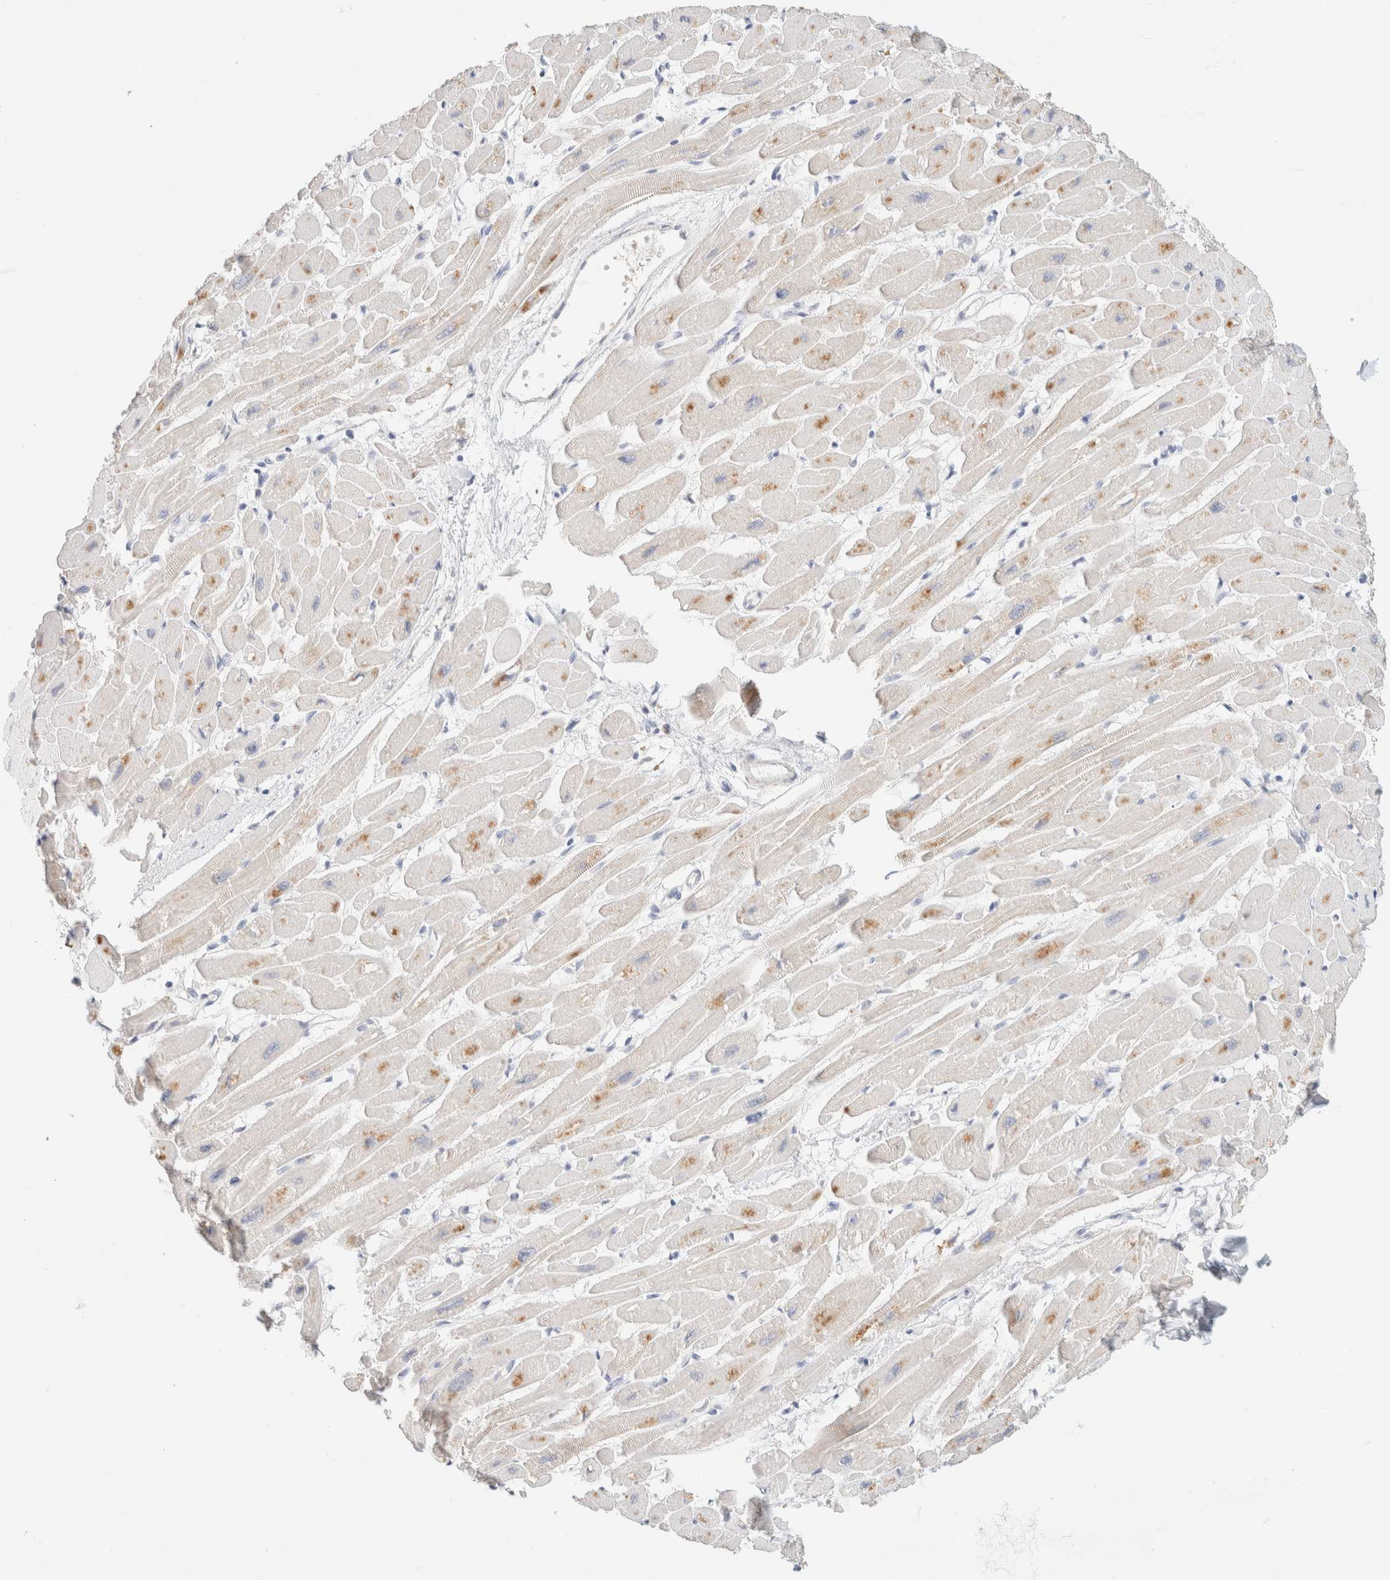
{"staining": {"intensity": "moderate", "quantity": "<25%", "location": "cytoplasmic/membranous"}, "tissue": "heart muscle", "cell_type": "Cardiomyocytes", "image_type": "normal", "snomed": [{"axis": "morphology", "description": "Normal tissue, NOS"}, {"axis": "topography", "description": "Heart"}], "caption": "Moderate cytoplasmic/membranous protein positivity is present in about <25% of cardiomyocytes in heart muscle. Immunohistochemistry stains the protein in brown and the nuclei are stained blue.", "gene": "CA12", "patient": {"sex": "female", "age": 54}}